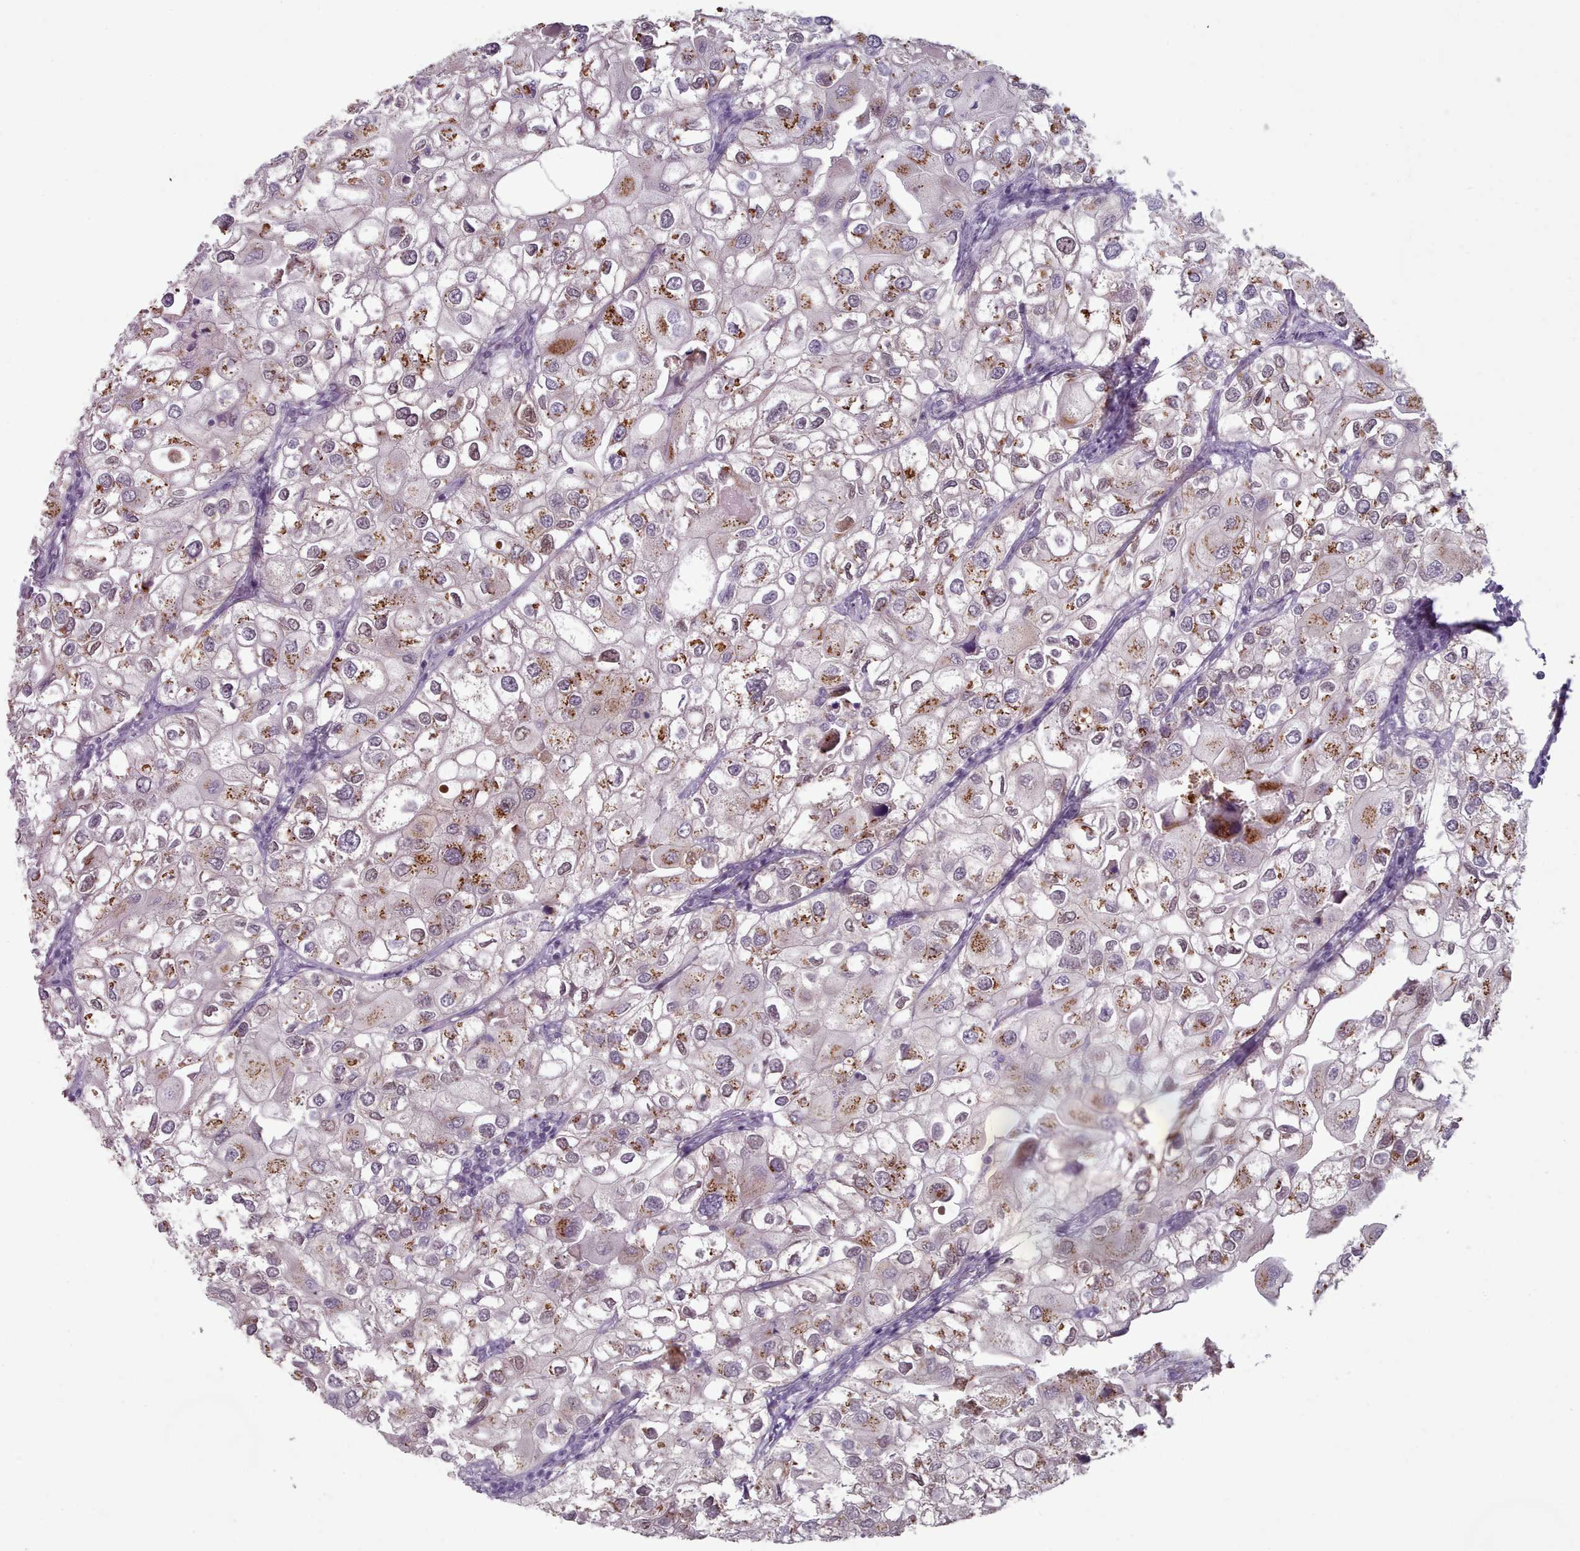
{"staining": {"intensity": "moderate", "quantity": ">75%", "location": "cytoplasmic/membranous"}, "tissue": "urothelial cancer", "cell_type": "Tumor cells", "image_type": "cancer", "snomed": [{"axis": "morphology", "description": "Urothelial carcinoma, High grade"}, {"axis": "topography", "description": "Urinary bladder"}], "caption": "A brown stain highlights moderate cytoplasmic/membranous staining of a protein in urothelial cancer tumor cells. (DAB = brown stain, brightfield microscopy at high magnification).", "gene": "MAN1B1", "patient": {"sex": "male", "age": 64}}